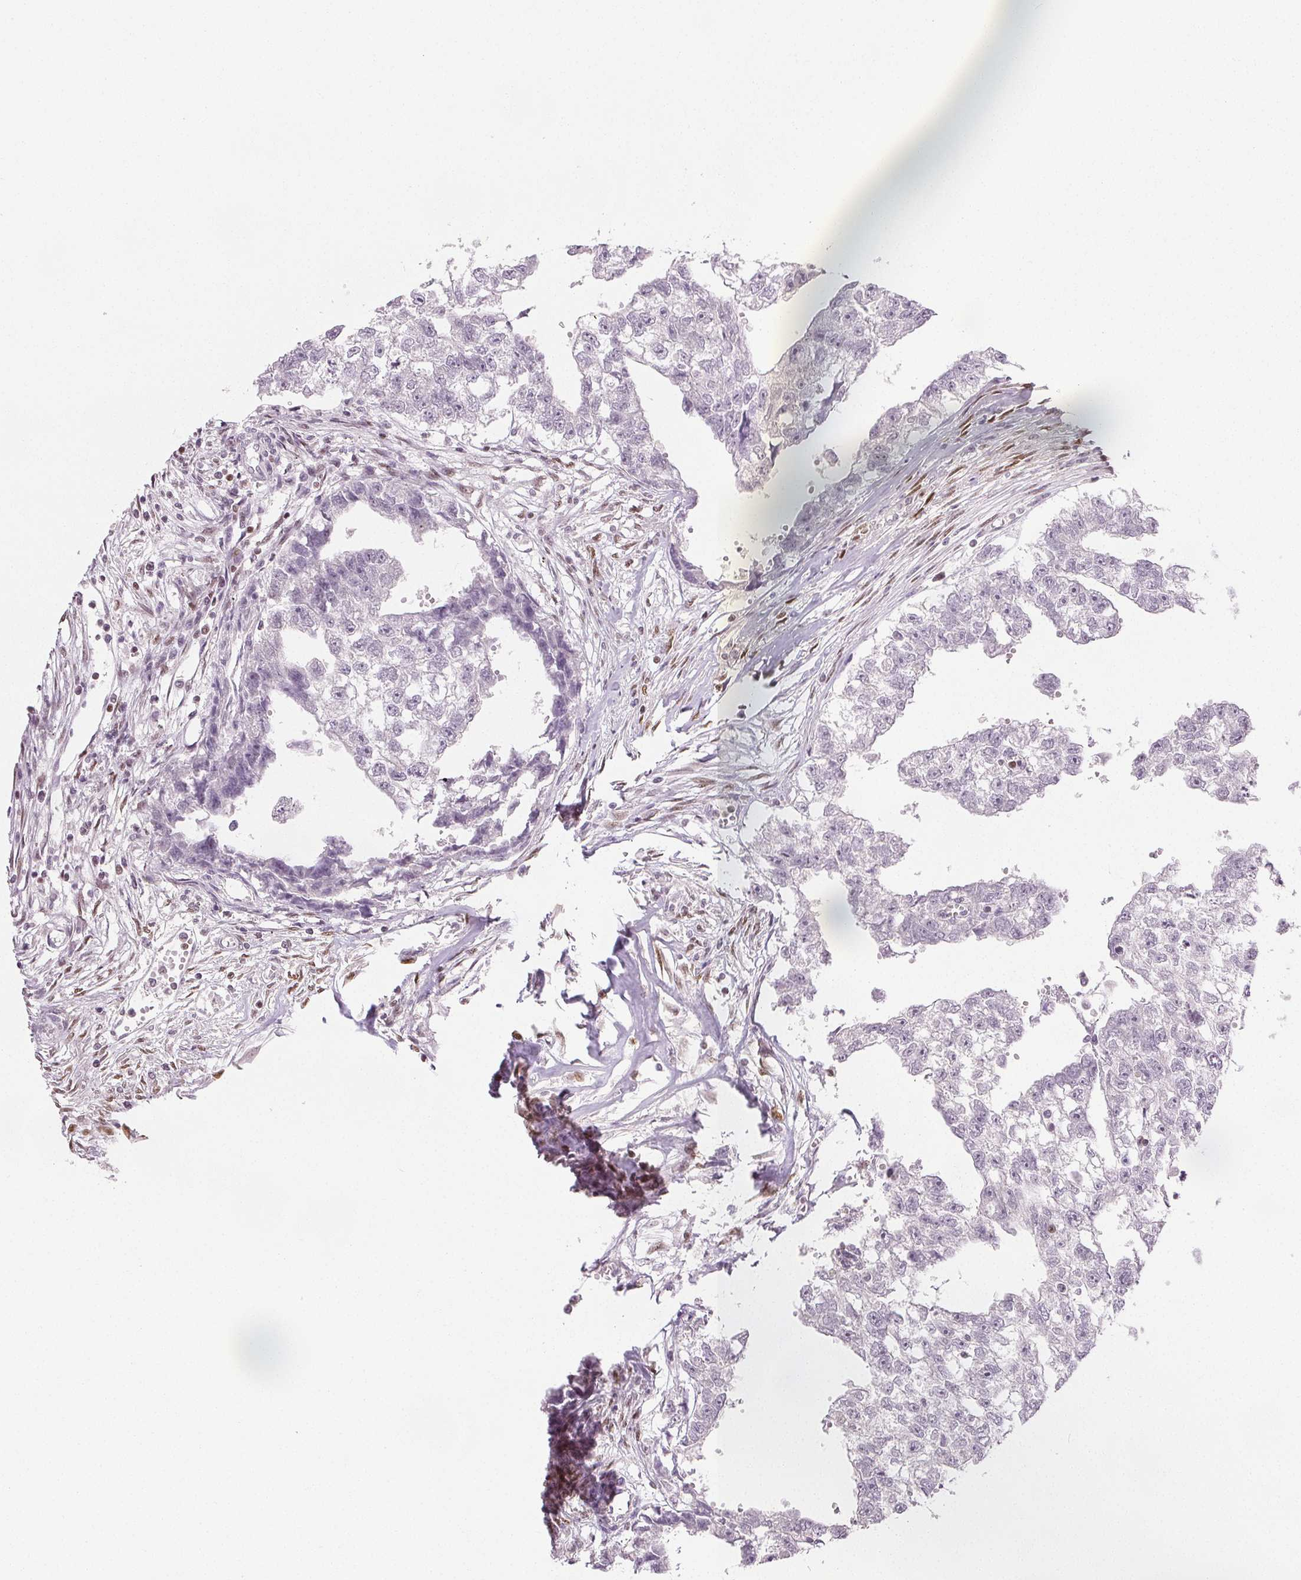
{"staining": {"intensity": "negative", "quantity": "none", "location": "none"}, "tissue": "testis cancer", "cell_type": "Tumor cells", "image_type": "cancer", "snomed": [{"axis": "morphology", "description": "Carcinoma, Embryonal, NOS"}, {"axis": "morphology", "description": "Teratoma, malignant, NOS"}, {"axis": "topography", "description": "Testis"}], "caption": "Tumor cells show no significant expression in malignant teratoma (testis).", "gene": "RUNX2", "patient": {"sex": "male", "age": 44}}